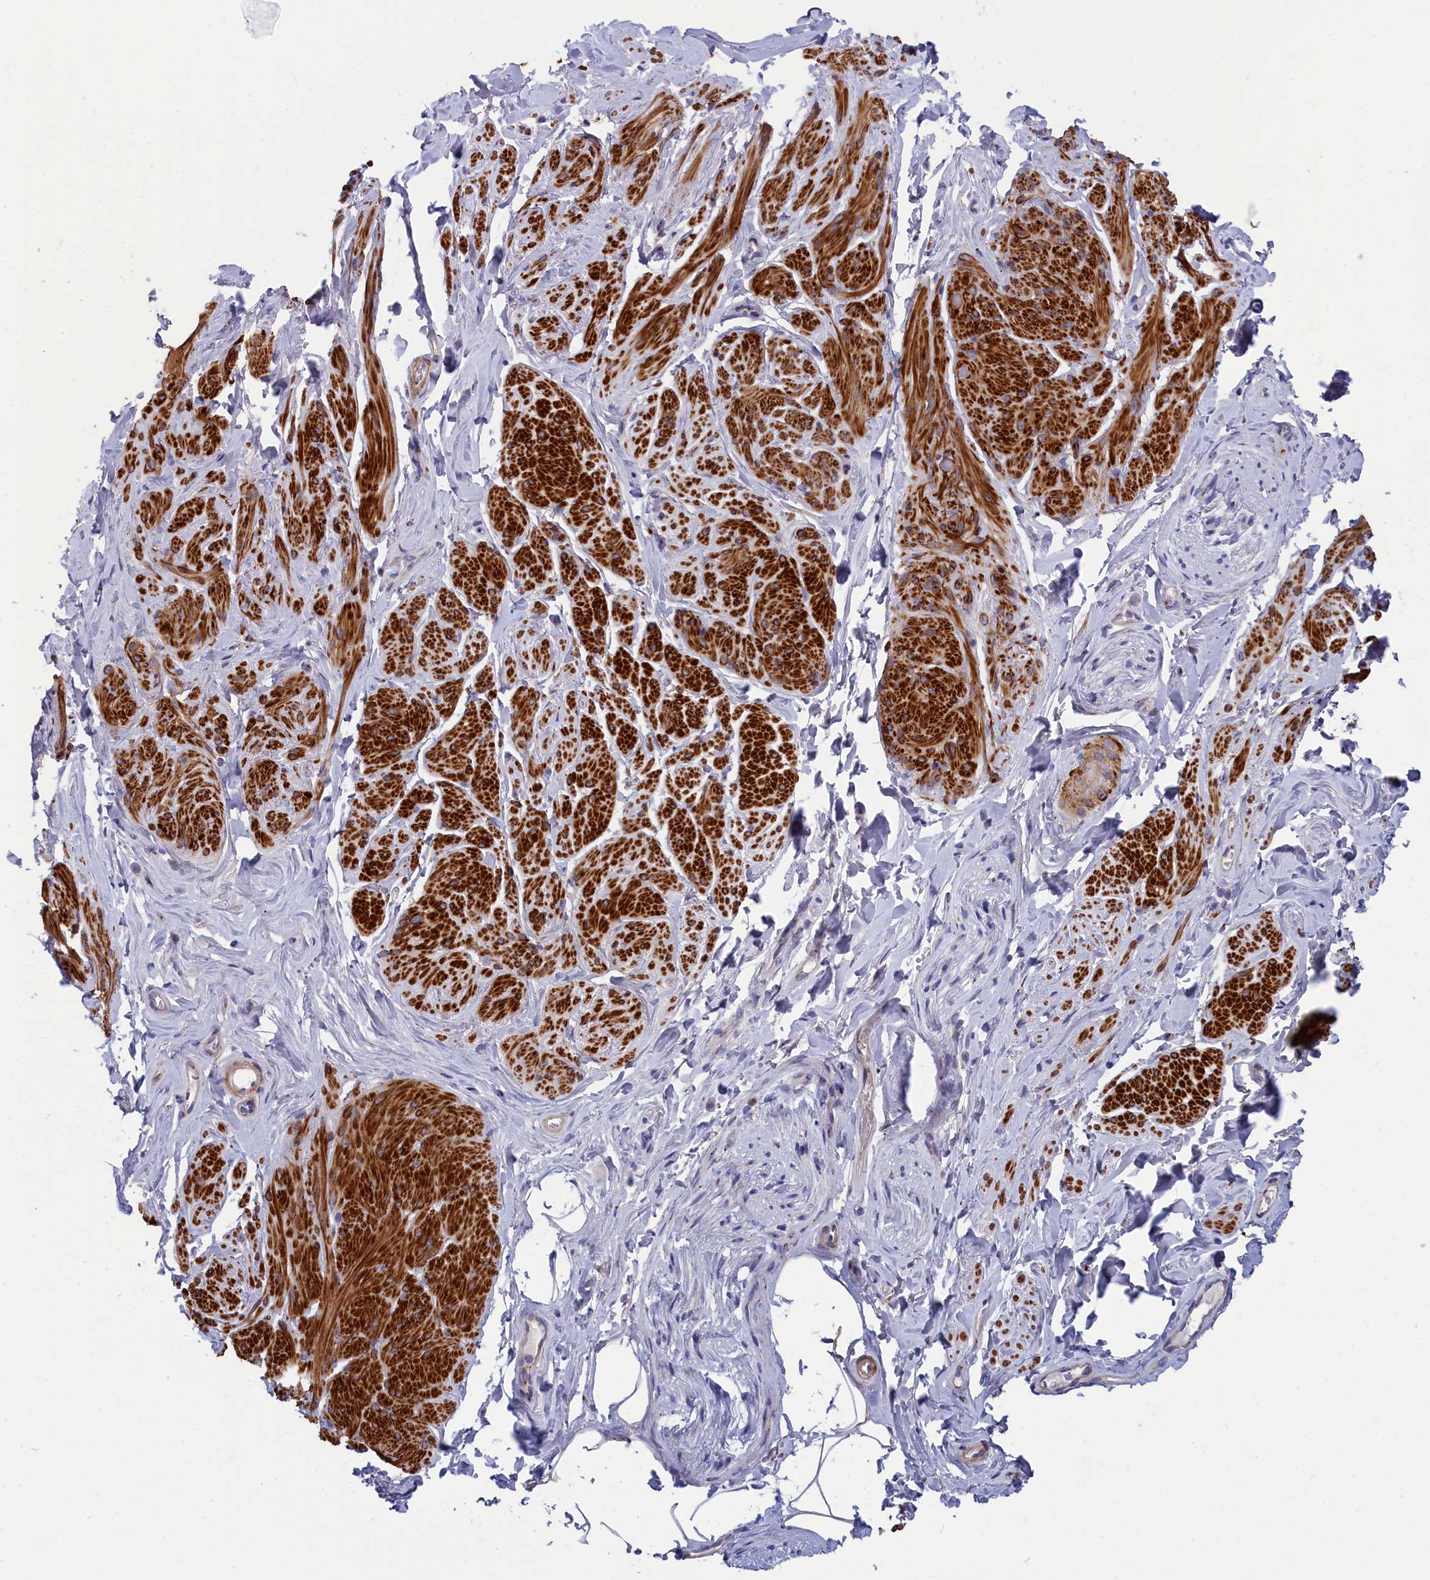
{"staining": {"intensity": "strong", "quantity": "25%-75%", "location": "cytoplasmic/membranous"}, "tissue": "smooth muscle", "cell_type": "Smooth muscle cells", "image_type": "normal", "snomed": [{"axis": "morphology", "description": "Normal tissue, NOS"}, {"axis": "topography", "description": "Smooth muscle"}, {"axis": "topography", "description": "Peripheral nerve tissue"}], "caption": "The photomicrograph shows staining of normal smooth muscle, revealing strong cytoplasmic/membranous protein expression (brown color) within smooth muscle cells.", "gene": "TUBGCP4", "patient": {"sex": "male", "age": 69}}